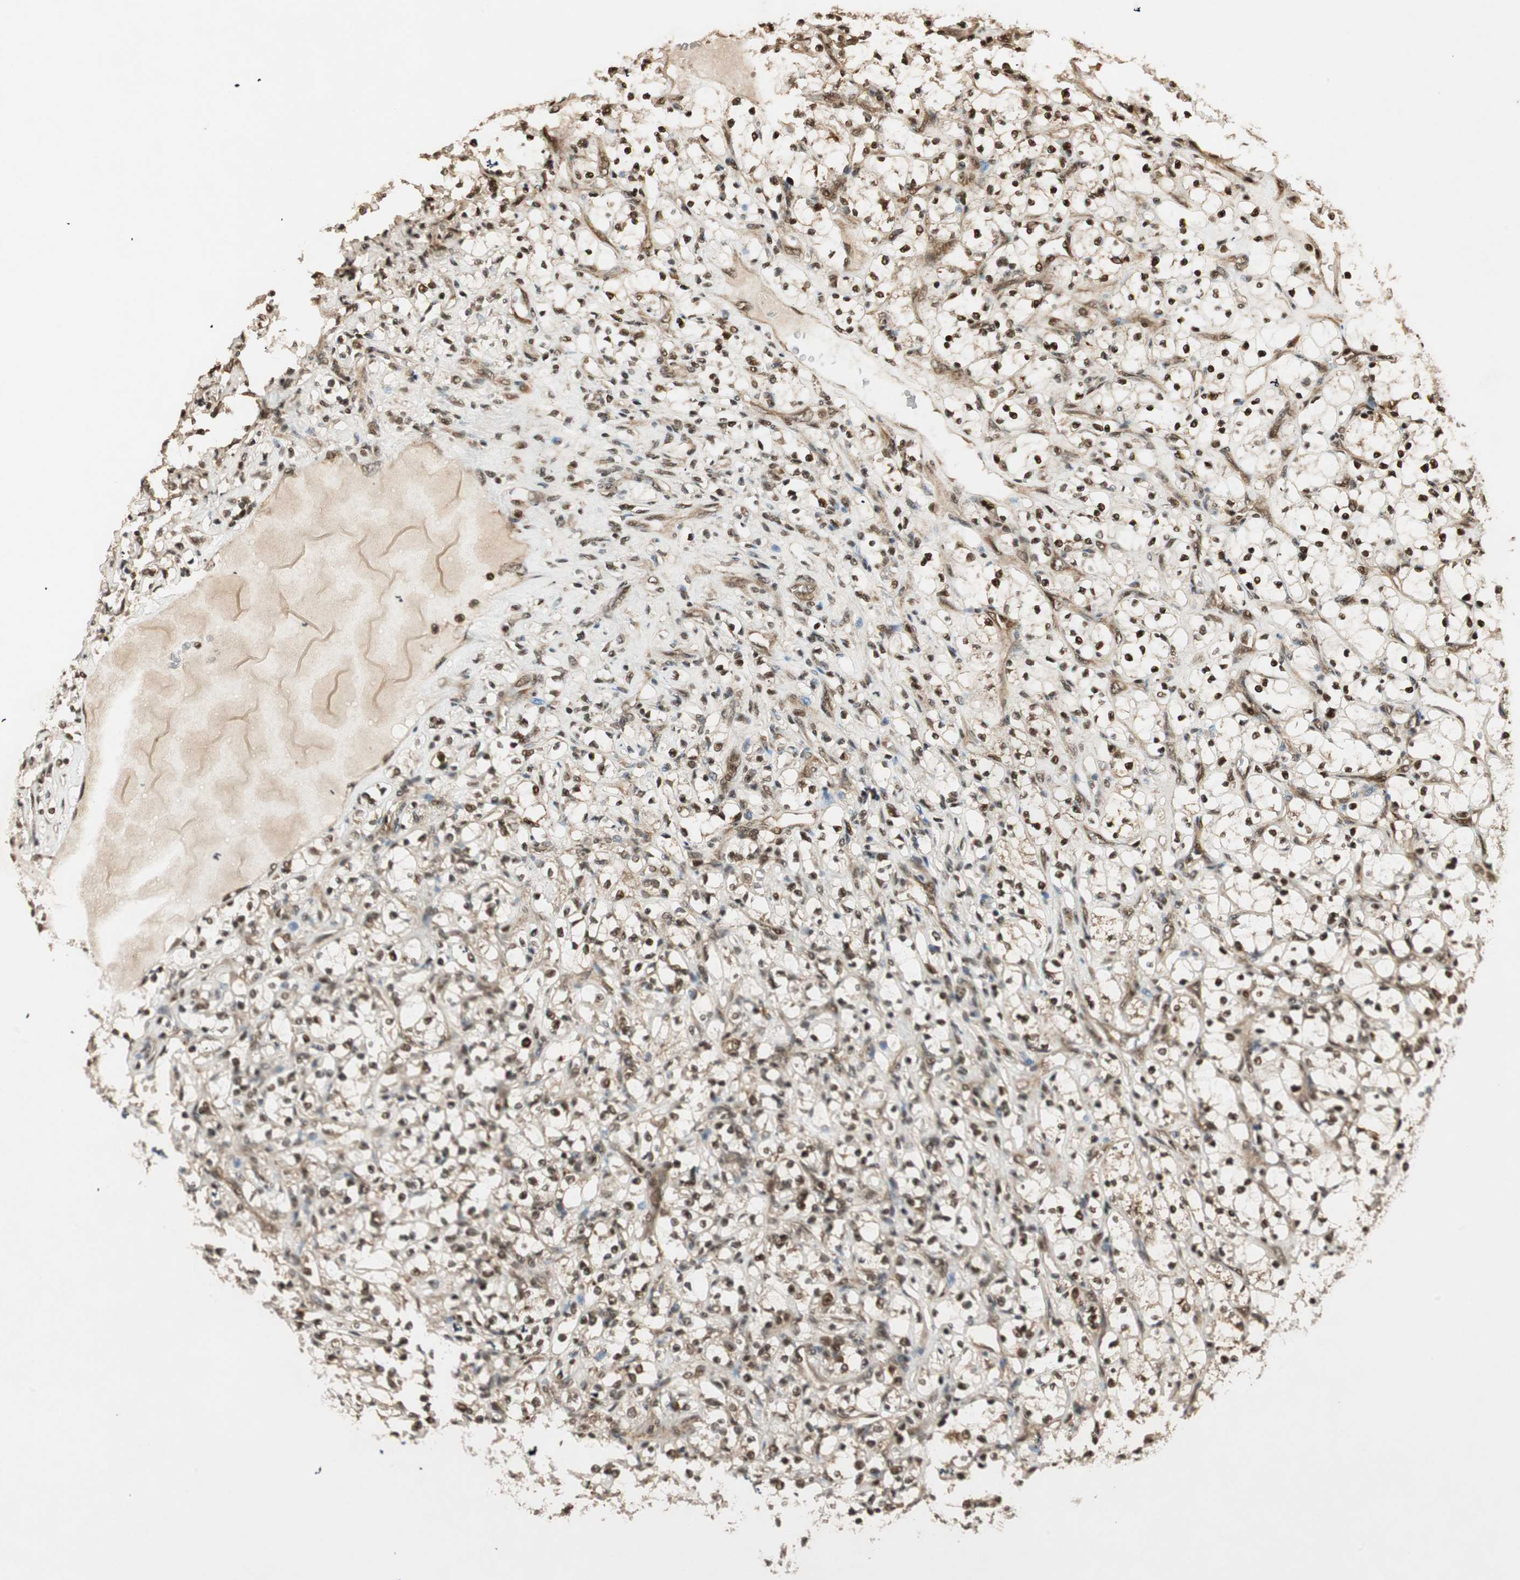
{"staining": {"intensity": "strong", "quantity": ">75%", "location": "cytoplasmic/membranous,nuclear"}, "tissue": "renal cancer", "cell_type": "Tumor cells", "image_type": "cancer", "snomed": [{"axis": "morphology", "description": "Adenocarcinoma, NOS"}, {"axis": "topography", "description": "Kidney"}], "caption": "A photomicrograph showing strong cytoplasmic/membranous and nuclear positivity in about >75% of tumor cells in renal adenocarcinoma, as visualized by brown immunohistochemical staining.", "gene": "RPA3", "patient": {"sex": "female", "age": 69}}